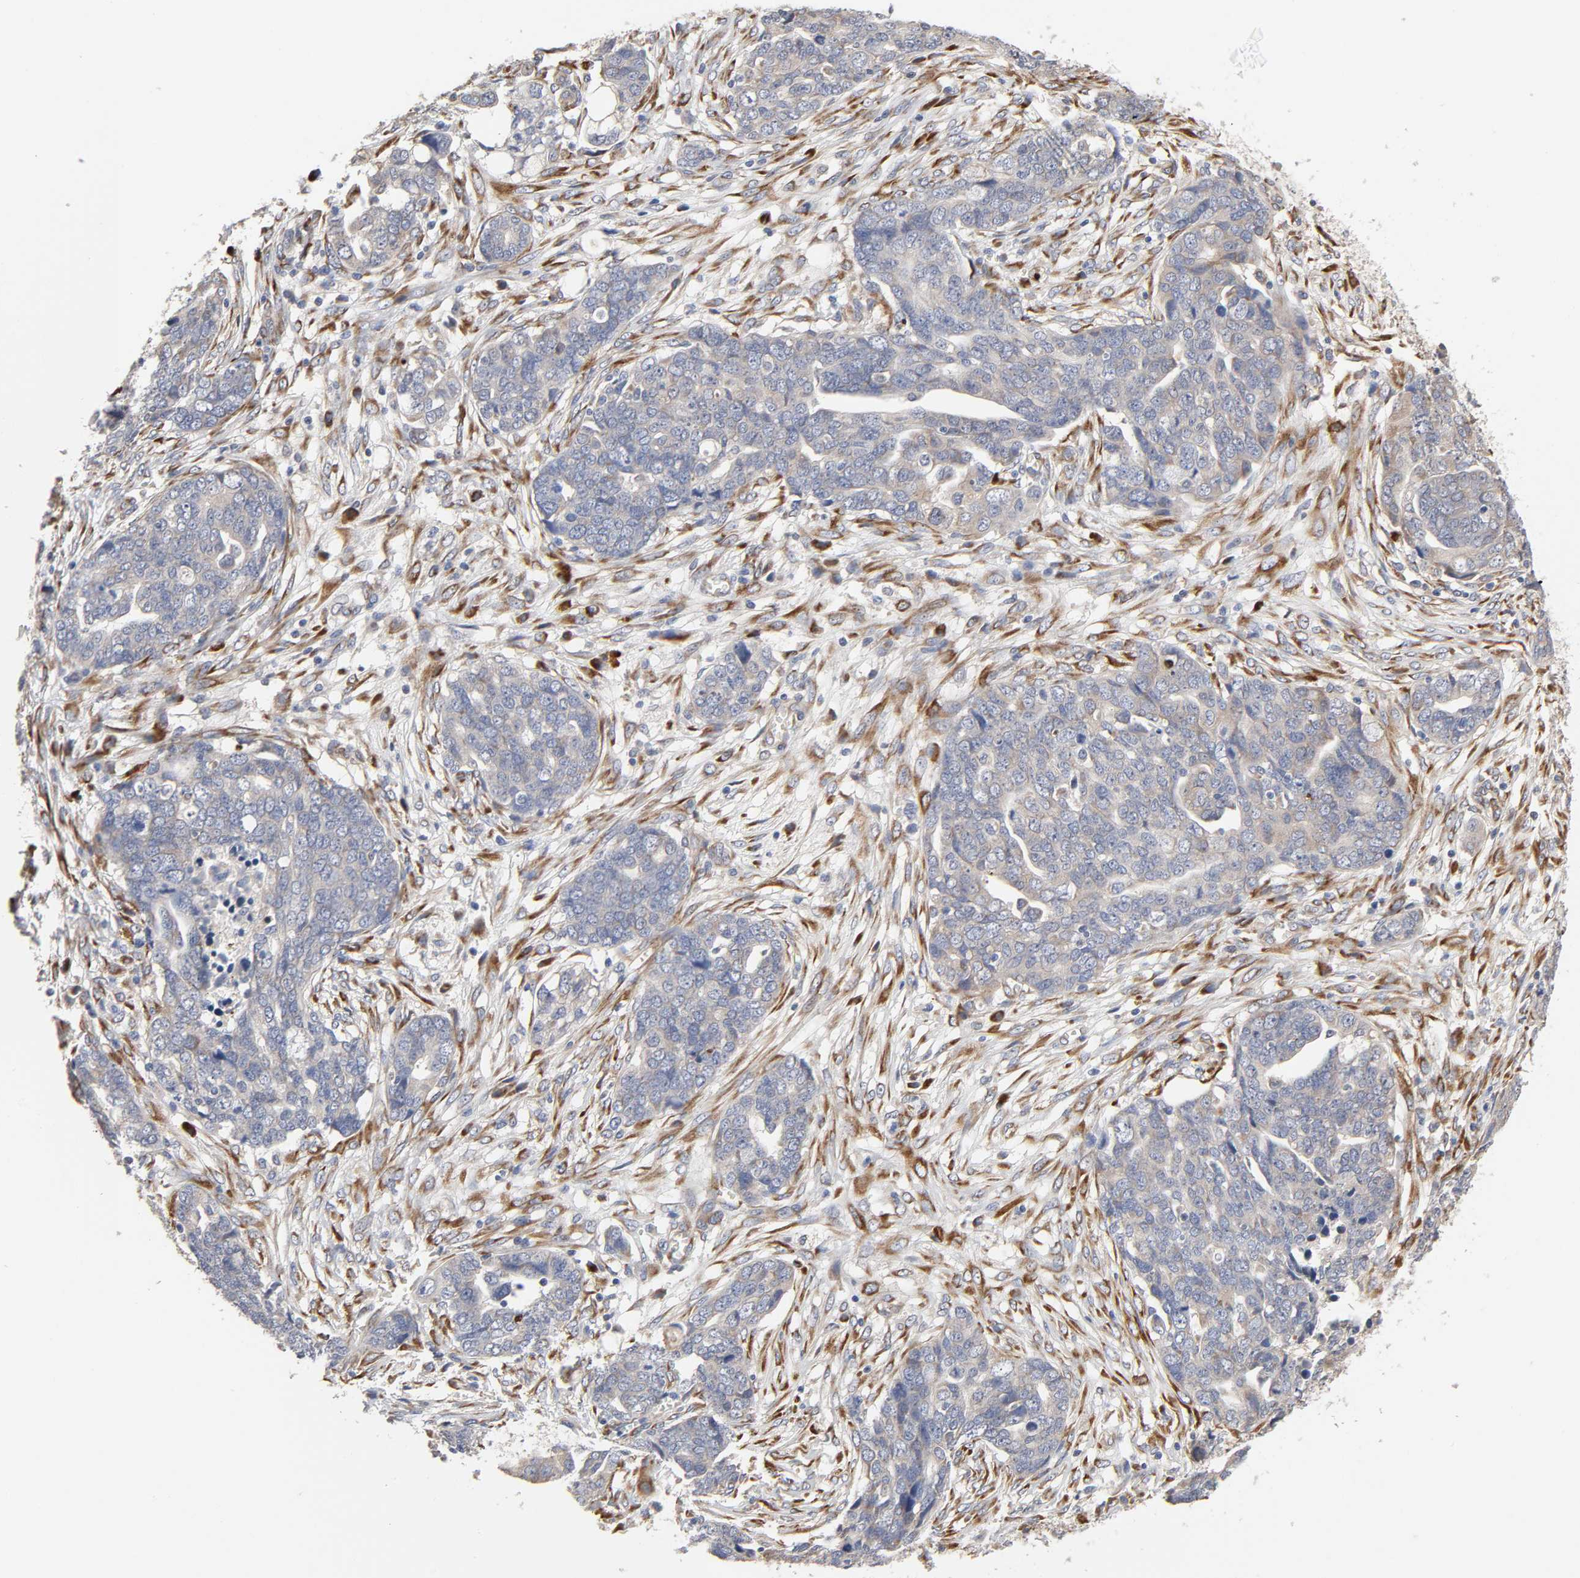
{"staining": {"intensity": "negative", "quantity": "none", "location": "none"}, "tissue": "ovarian cancer", "cell_type": "Tumor cells", "image_type": "cancer", "snomed": [{"axis": "morphology", "description": "Normal tissue, NOS"}, {"axis": "morphology", "description": "Cystadenocarcinoma, serous, NOS"}, {"axis": "topography", "description": "Fallopian tube"}, {"axis": "topography", "description": "Ovary"}], "caption": "A histopathology image of ovarian cancer (serous cystadenocarcinoma) stained for a protein reveals no brown staining in tumor cells.", "gene": "HDLBP", "patient": {"sex": "female", "age": 56}}